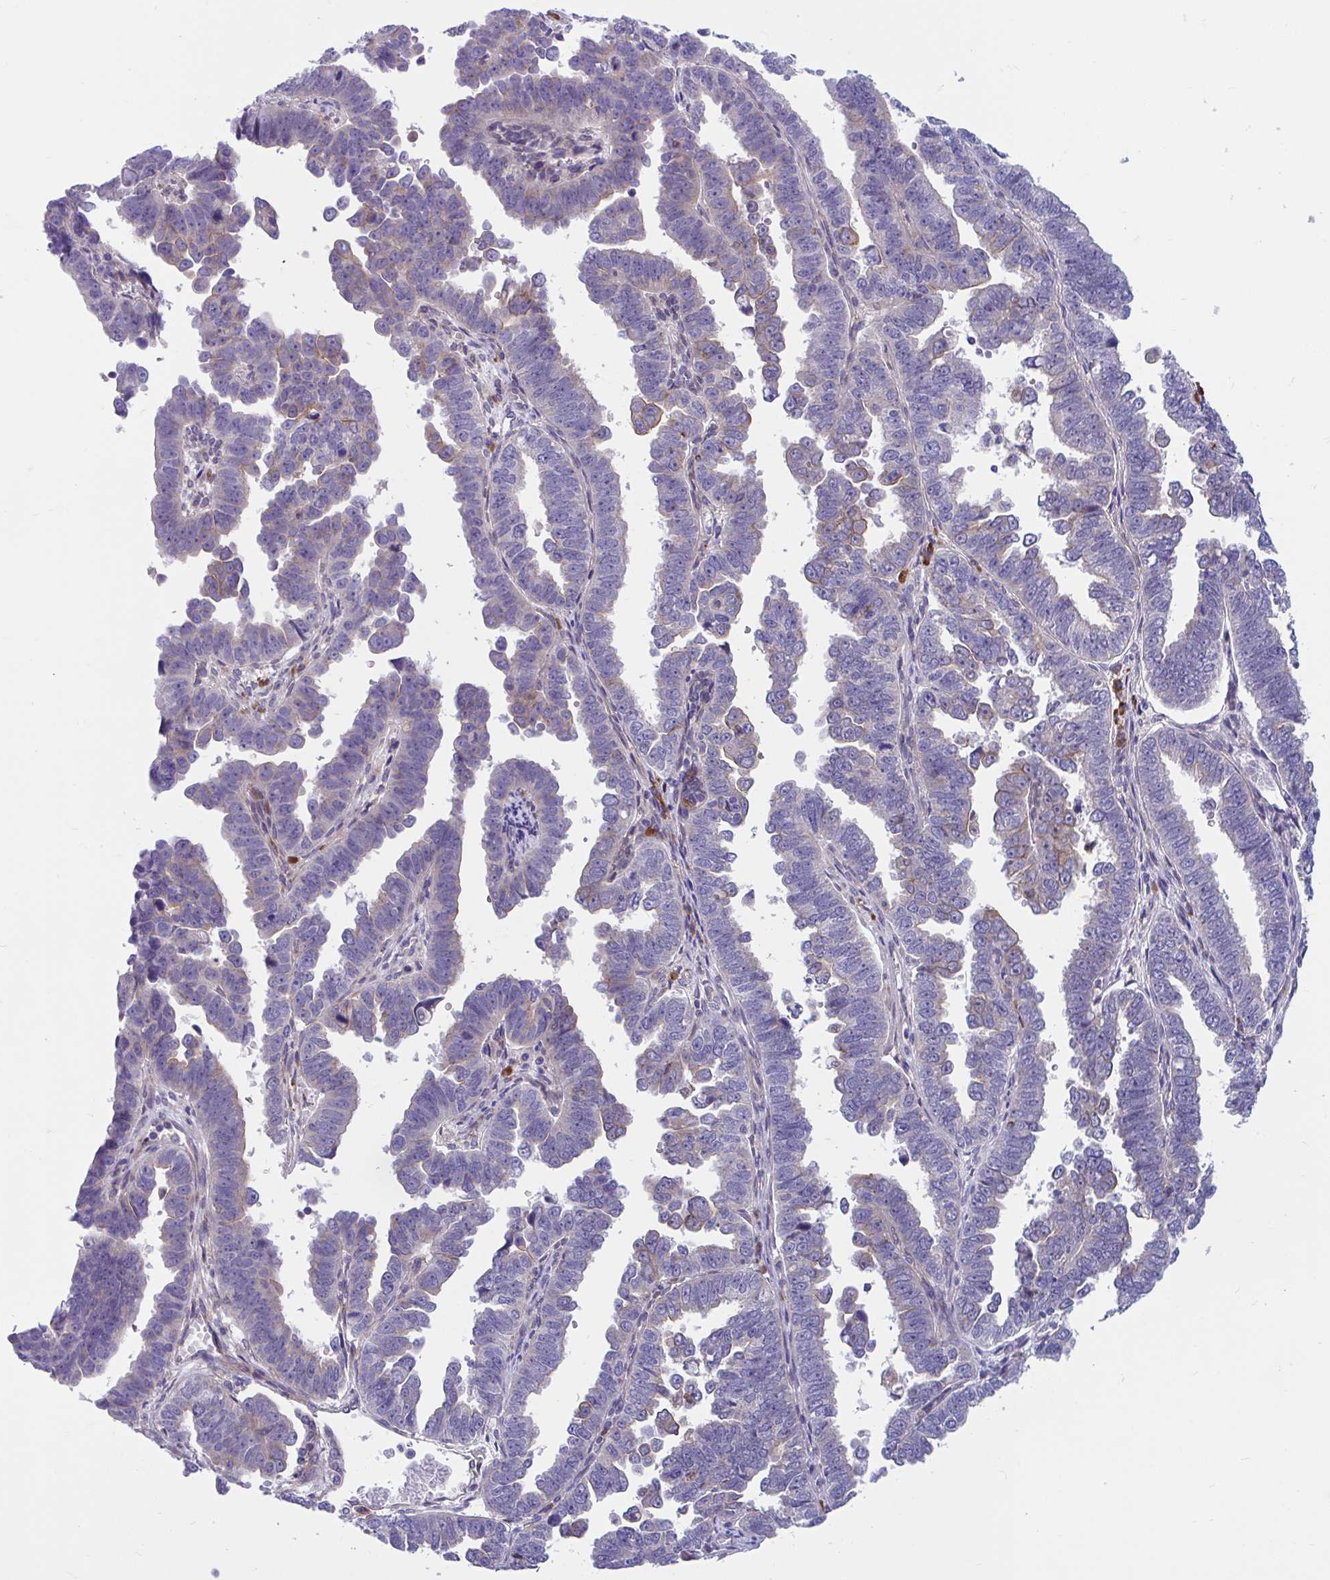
{"staining": {"intensity": "weak", "quantity": "<25%", "location": "cytoplasmic/membranous"}, "tissue": "endometrial cancer", "cell_type": "Tumor cells", "image_type": "cancer", "snomed": [{"axis": "morphology", "description": "Adenocarcinoma, NOS"}, {"axis": "topography", "description": "Endometrium"}], "caption": "DAB immunohistochemical staining of human endometrial cancer demonstrates no significant staining in tumor cells. (IHC, brightfield microscopy, high magnification).", "gene": "WBP1", "patient": {"sex": "female", "age": 75}}